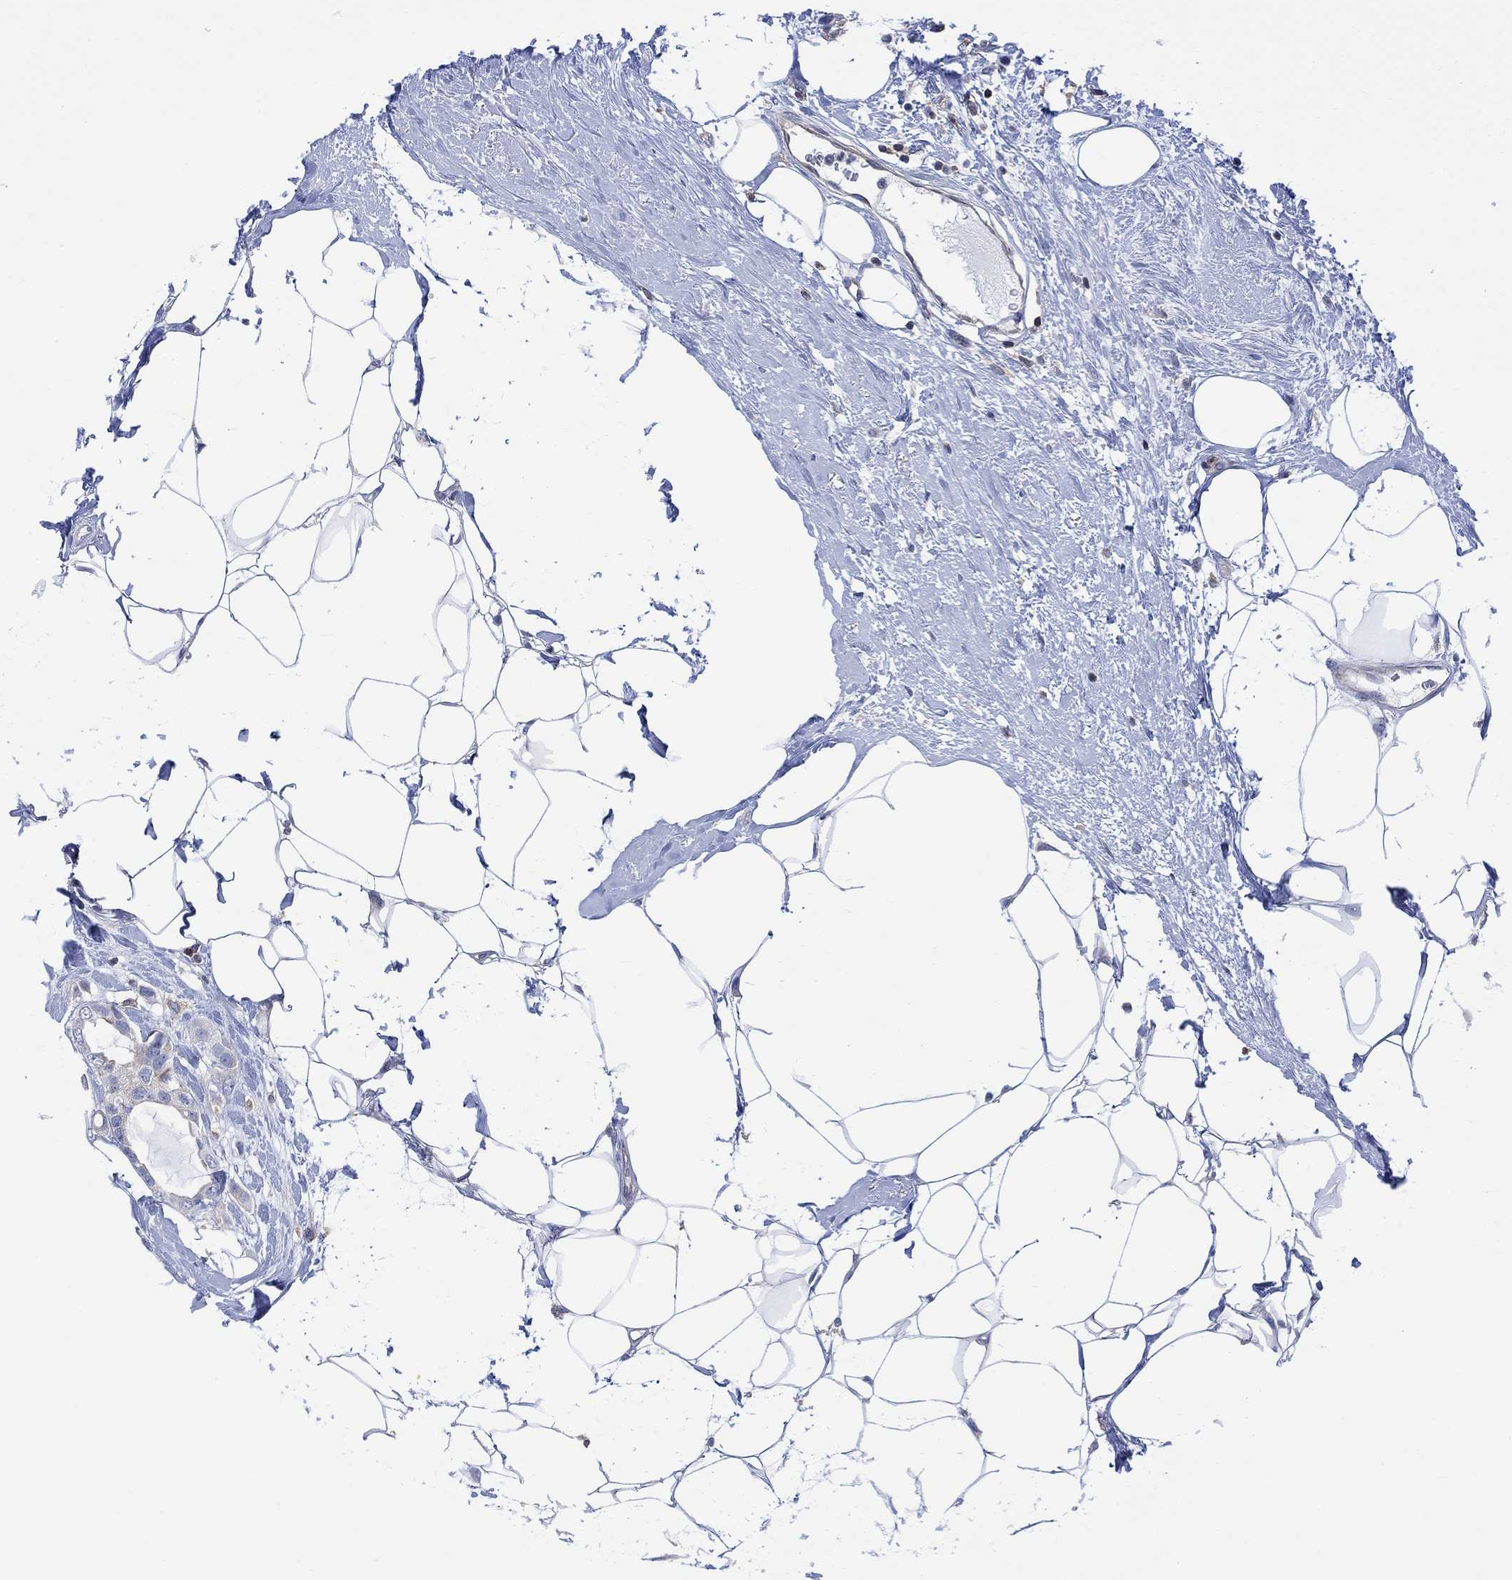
{"staining": {"intensity": "moderate", "quantity": "25%-75%", "location": "cytoplasmic/membranous"}, "tissue": "breast cancer", "cell_type": "Tumor cells", "image_type": "cancer", "snomed": [{"axis": "morphology", "description": "Duct carcinoma"}, {"axis": "topography", "description": "Breast"}], "caption": "Human breast invasive ductal carcinoma stained with a brown dye reveals moderate cytoplasmic/membranous positive staining in approximately 25%-75% of tumor cells.", "gene": "GBP5", "patient": {"sex": "female", "age": 45}}